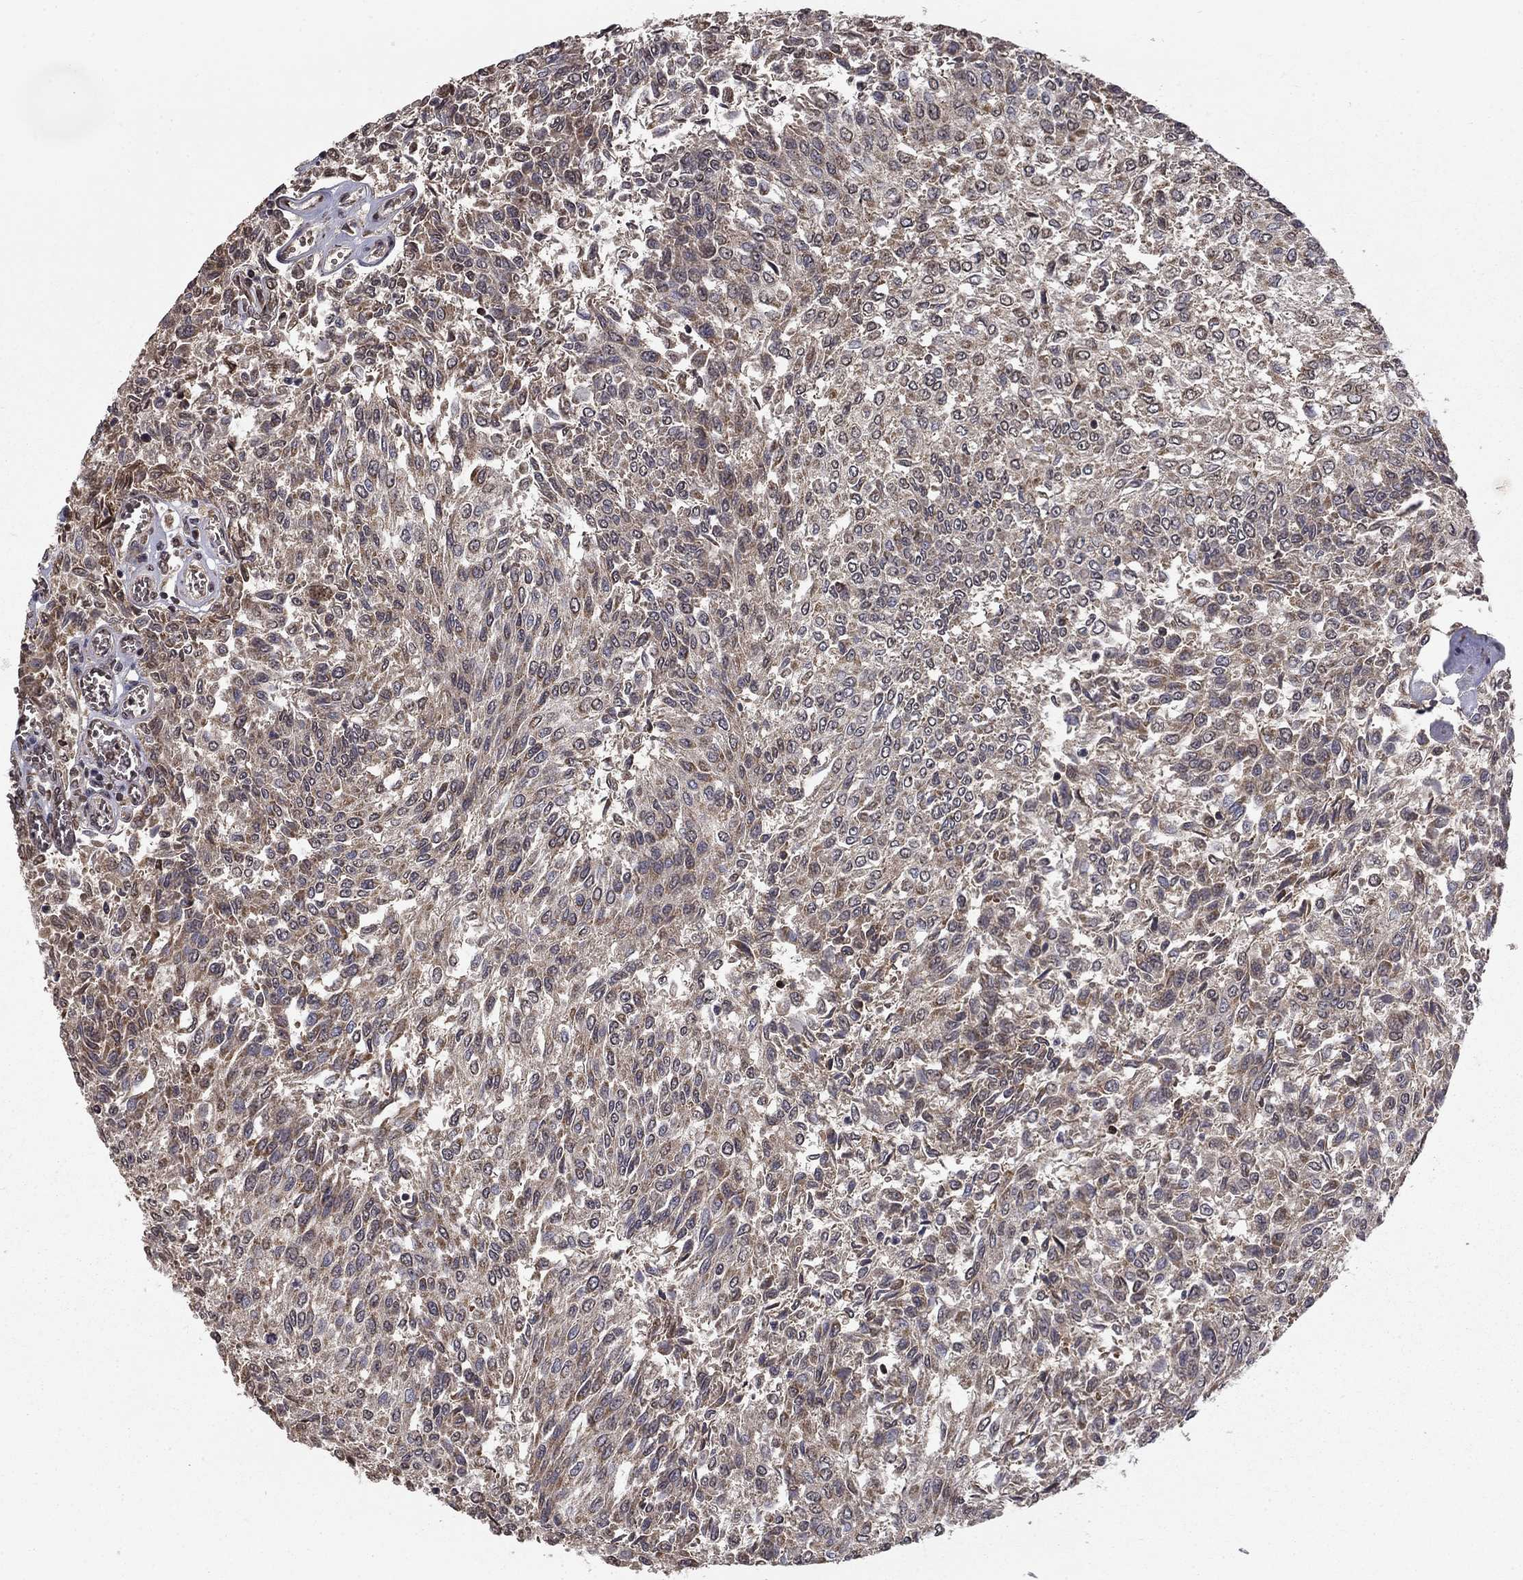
{"staining": {"intensity": "negative", "quantity": "none", "location": "none"}, "tissue": "urothelial cancer", "cell_type": "Tumor cells", "image_type": "cancer", "snomed": [{"axis": "morphology", "description": "Urothelial carcinoma, Low grade"}, {"axis": "topography", "description": "Urinary bladder"}], "caption": "Photomicrograph shows no protein staining in tumor cells of urothelial cancer tissue.", "gene": "SLC2A13", "patient": {"sex": "male", "age": 78}}